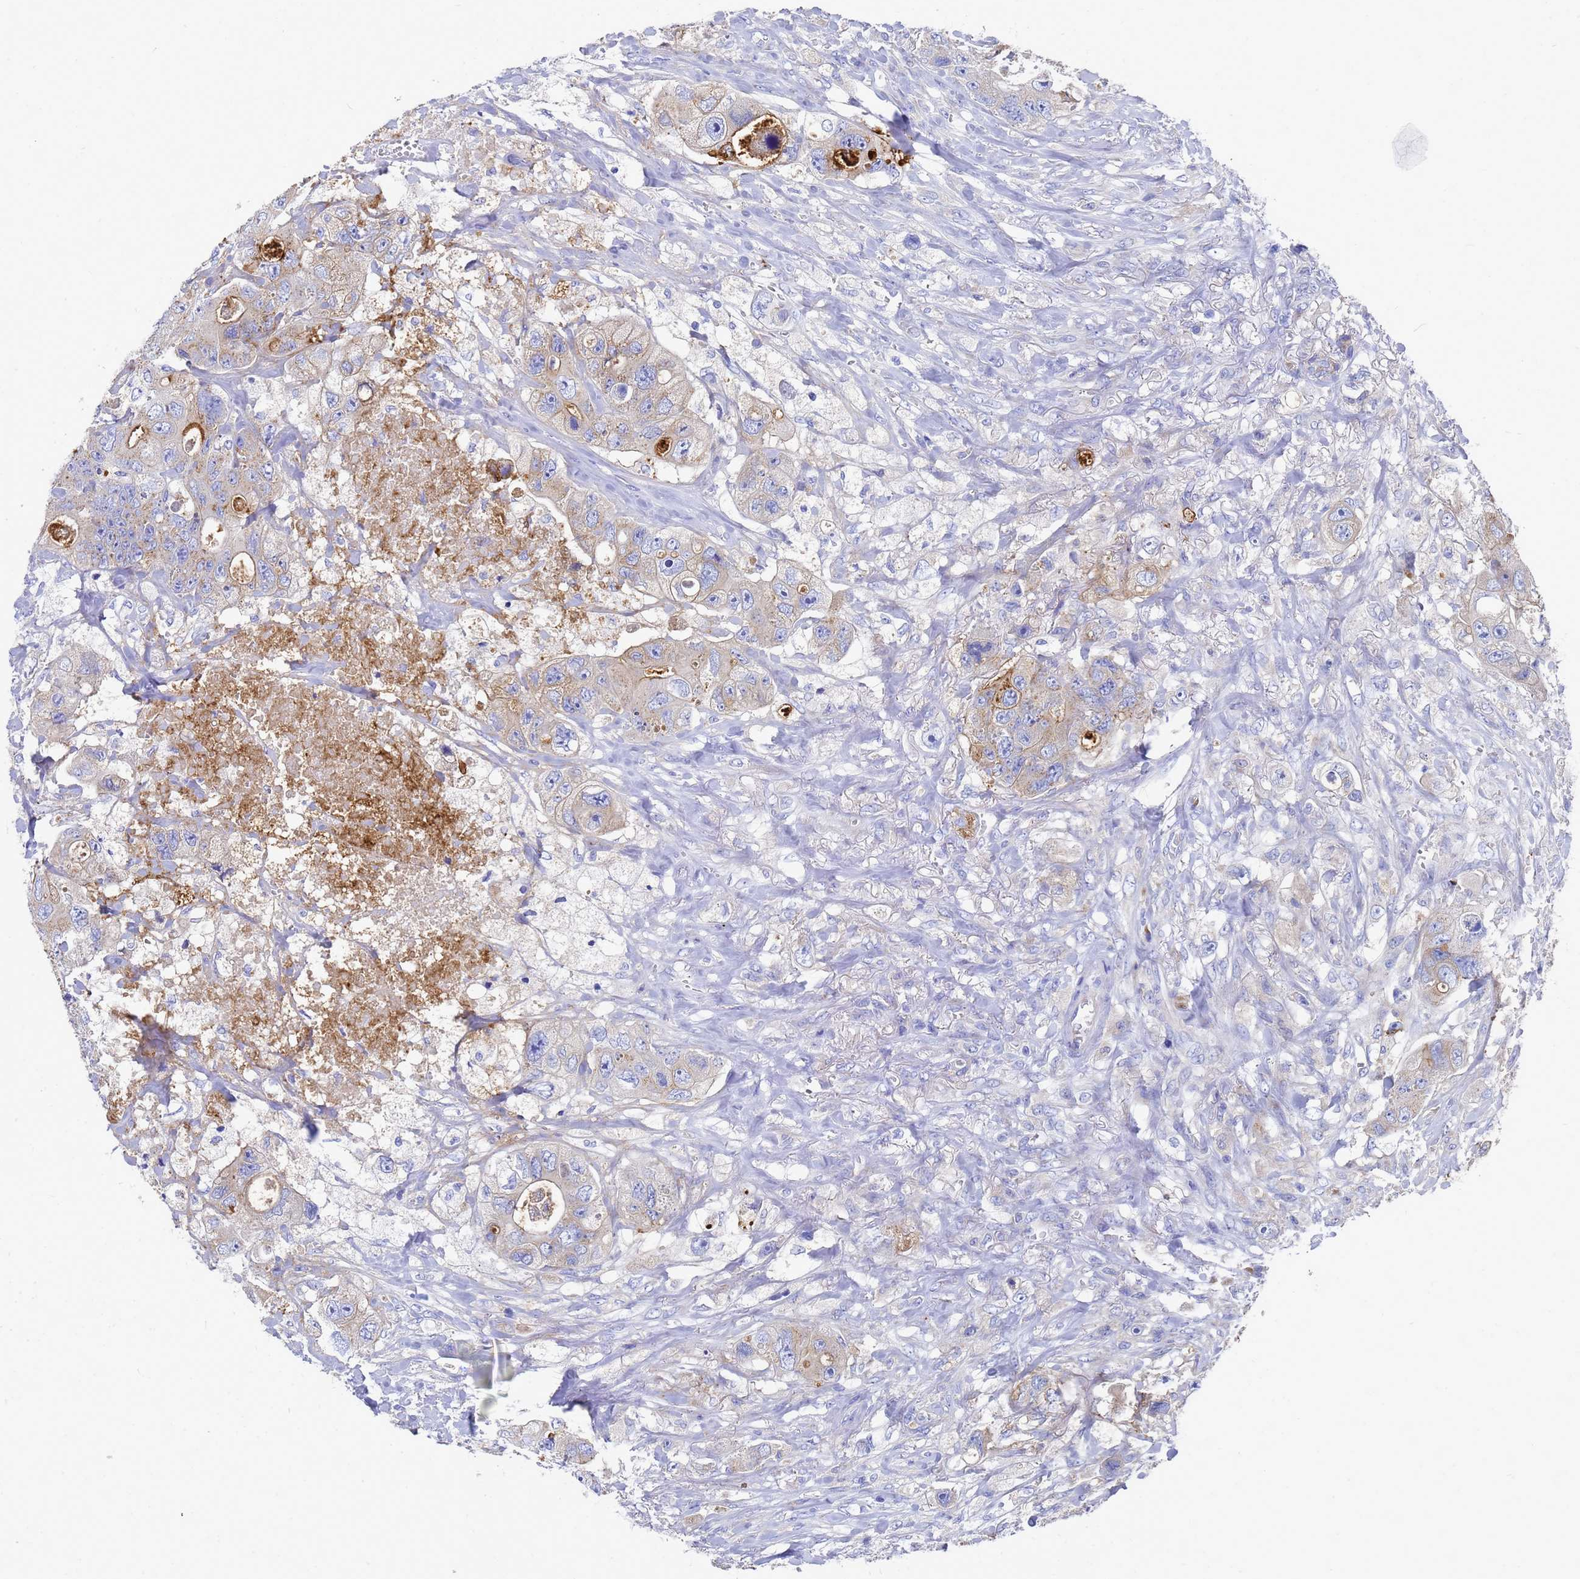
{"staining": {"intensity": "moderate", "quantity": "25%-75%", "location": "cytoplasmic/membranous"}, "tissue": "colorectal cancer", "cell_type": "Tumor cells", "image_type": "cancer", "snomed": [{"axis": "morphology", "description": "Adenocarcinoma, NOS"}, {"axis": "topography", "description": "Colon"}], "caption": "Immunohistochemical staining of colorectal cancer (adenocarcinoma) demonstrates moderate cytoplasmic/membranous protein expression in approximately 25%-75% of tumor cells.", "gene": "TM4SF4", "patient": {"sex": "female", "age": 46}}